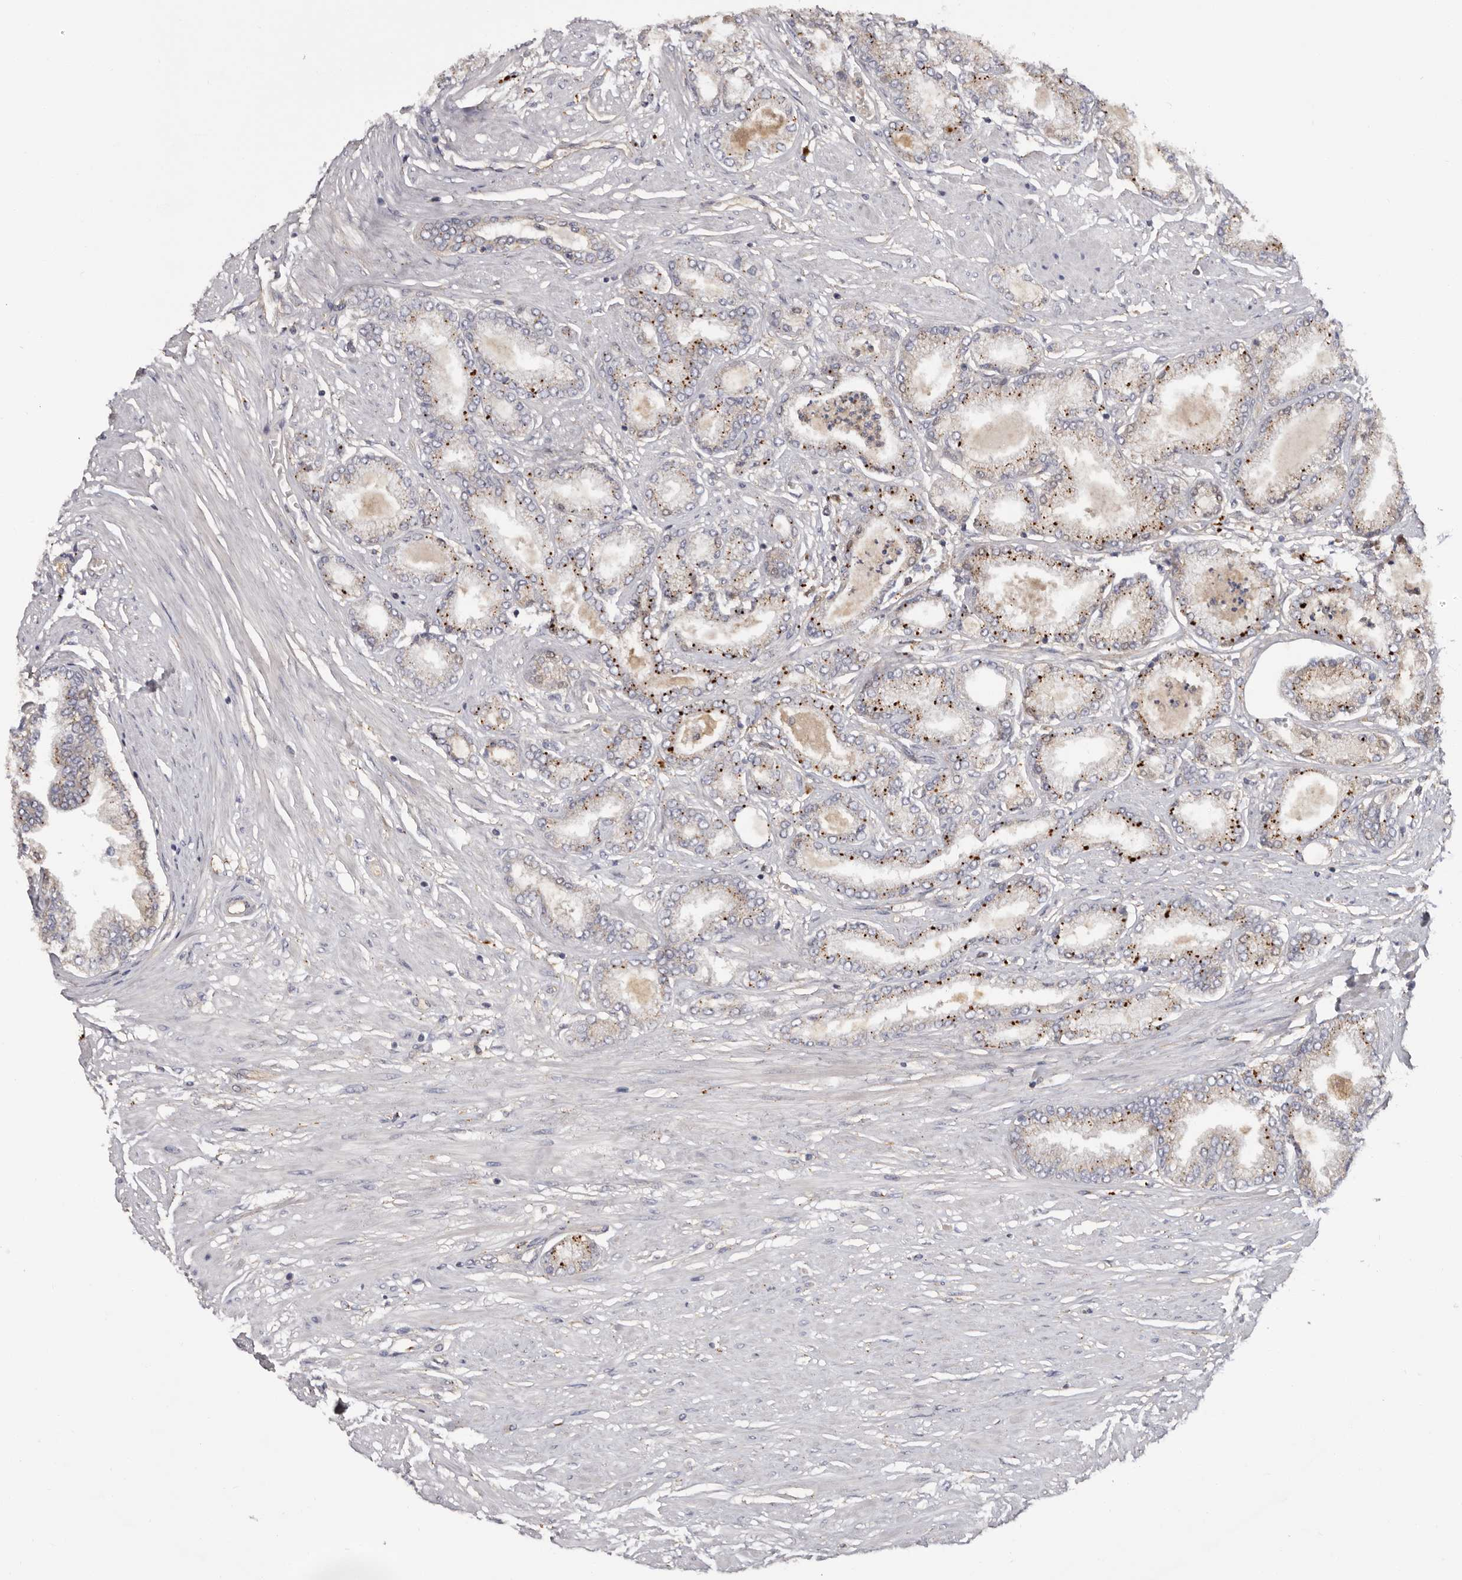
{"staining": {"intensity": "moderate", "quantity": "25%-75%", "location": "cytoplasmic/membranous"}, "tissue": "prostate cancer", "cell_type": "Tumor cells", "image_type": "cancer", "snomed": [{"axis": "morphology", "description": "Adenocarcinoma, Low grade"}, {"axis": "topography", "description": "Prostate"}], "caption": "Immunohistochemical staining of human prostate cancer (adenocarcinoma (low-grade)) displays moderate cytoplasmic/membranous protein positivity in about 25%-75% of tumor cells. Nuclei are stained in blue.", "gene": "INKA2", "patient": {"sex": "male", "age": 63}}